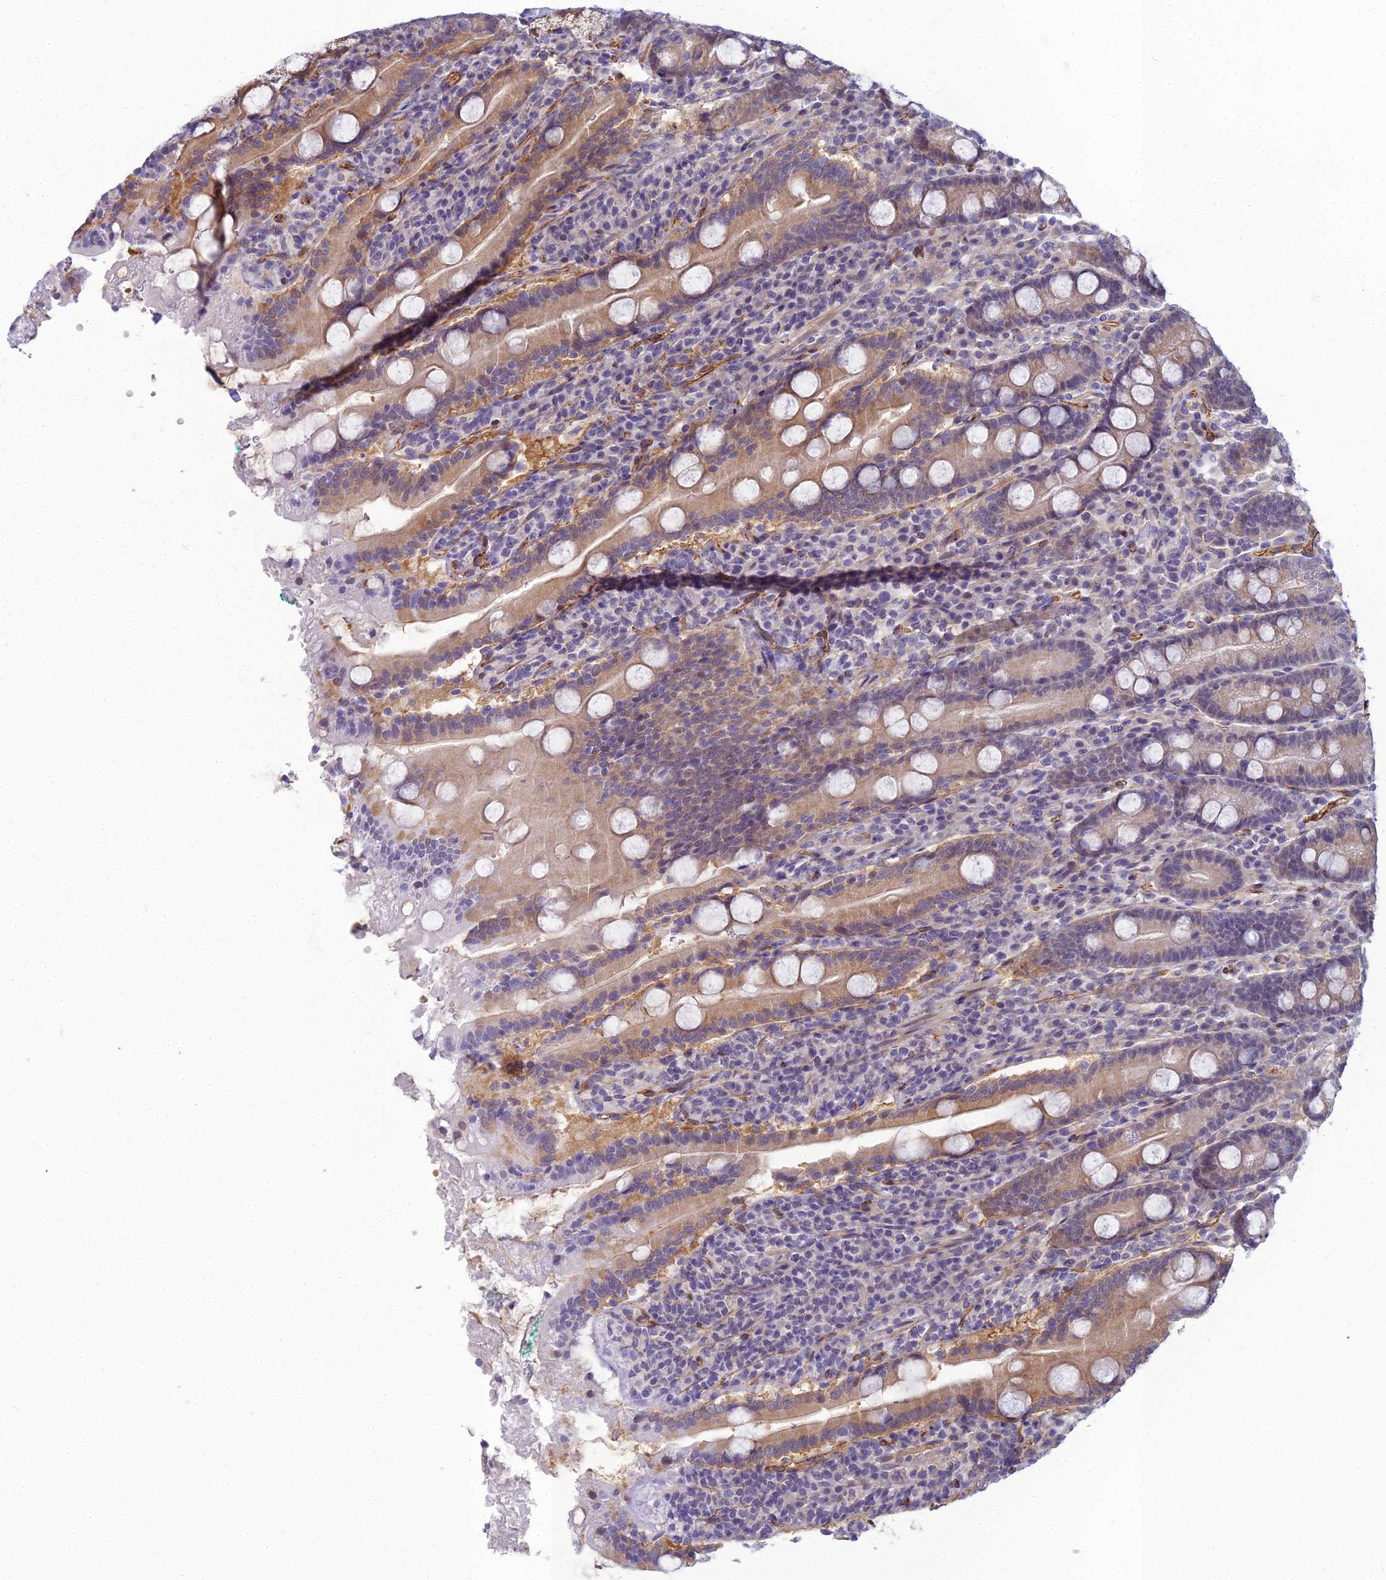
{"staining": {"intensity": "weak", "quantity": "25%-75%", "location": "cytoplasmic/membranous,nuclear"}, "tissue": "duodenum", "cell_type": "Glandular cells", "image_type": "normal", "snomed": [{"axis": "morphology", "description": "Normal tissue, NOS"}, {"axis": "topography", "description": "Duodenum"}], "caption": "This photomicrograph exhibits IHC staining of benign duodenum, with low weak cytoplasmic/membranous,nuclear staining in approximately 25%-75% of glandular cells.", "gene": "RGL3", "patient": {"sex": "male", "age": 35}}